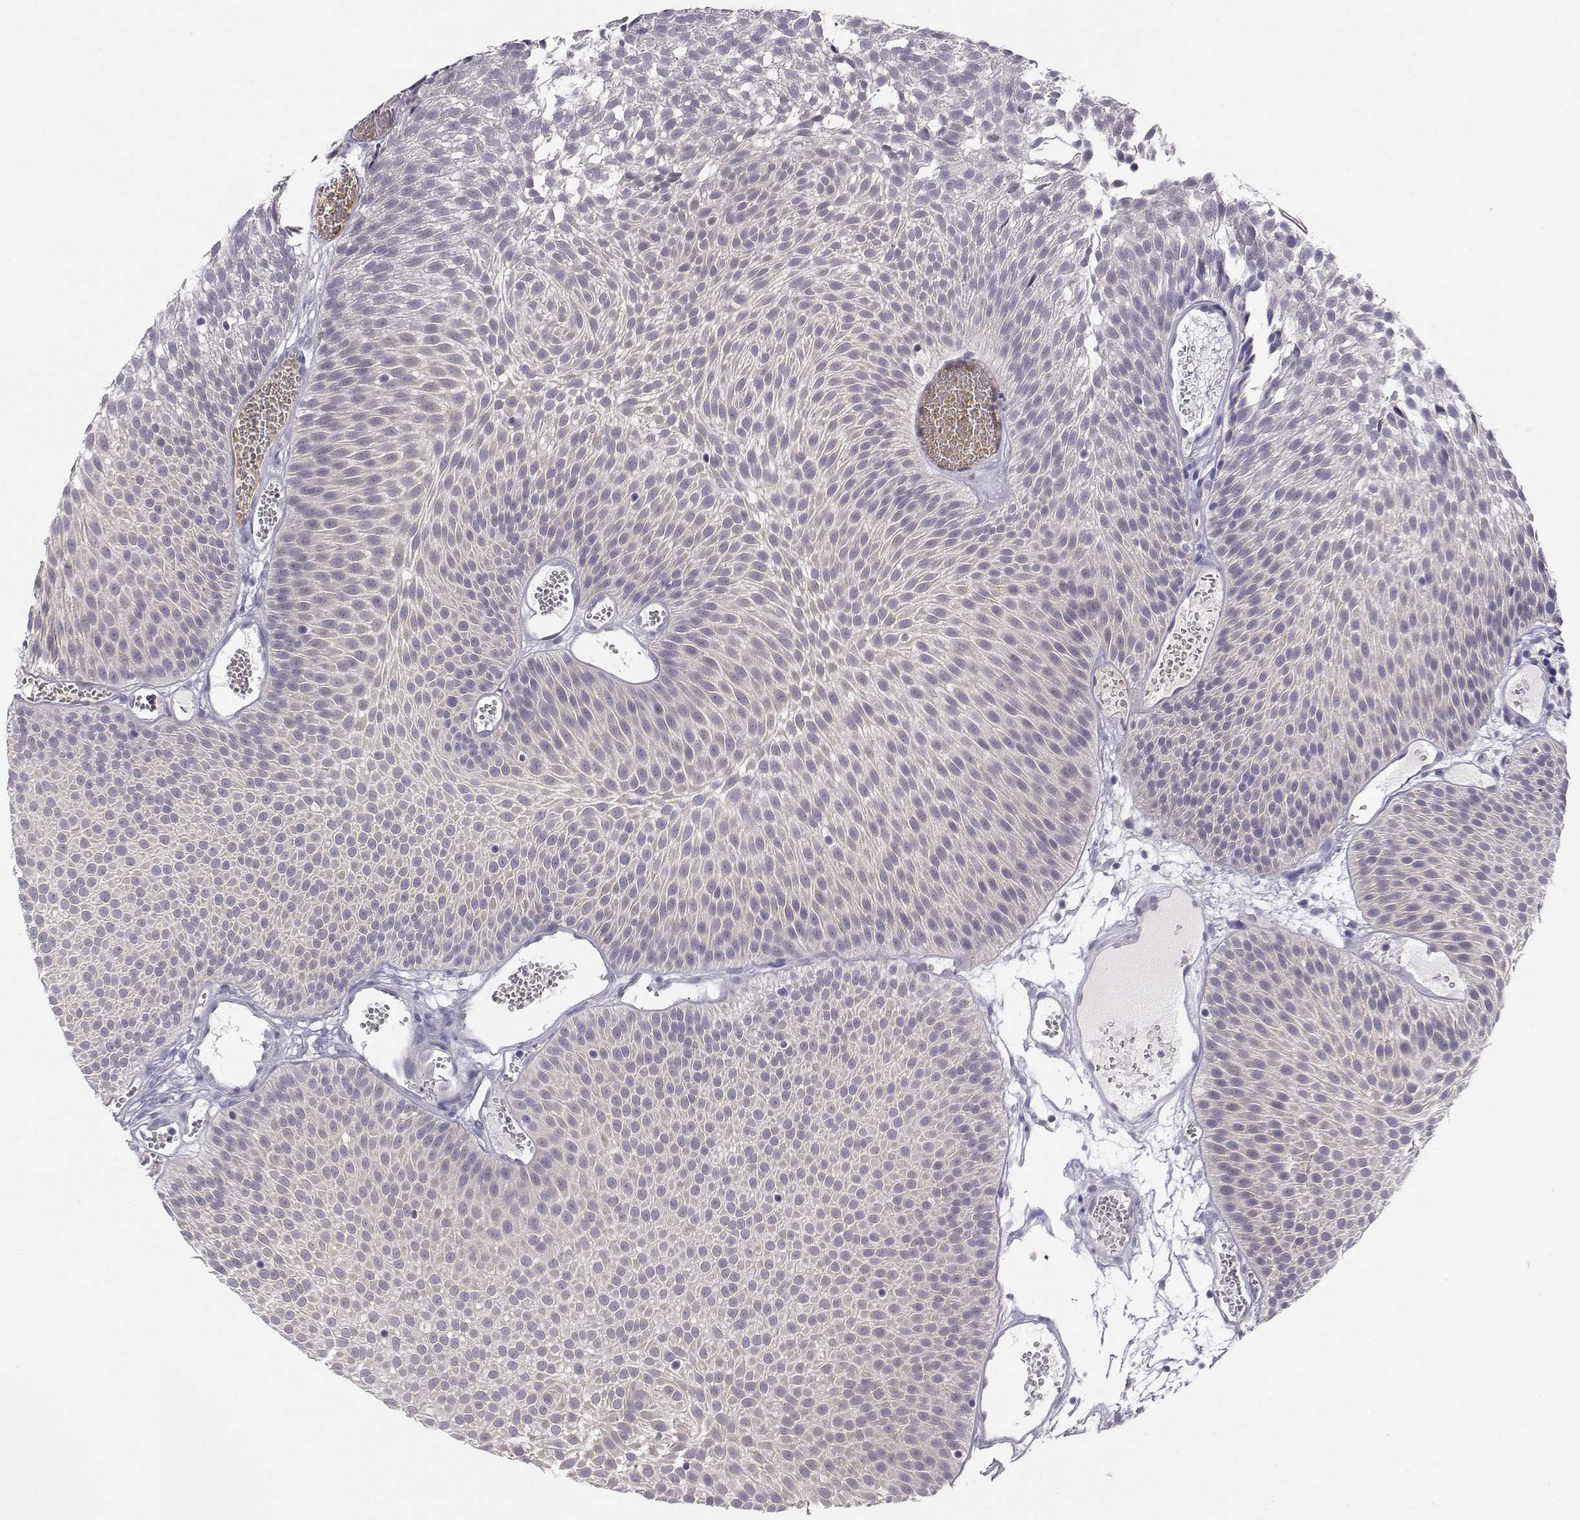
{"staining": {"intensity": "weak", "quantity": ">75%", "location": "cytoplasmic/membranous"}, "tissue": "urothelial cancer", "cell_type": "Tumor cells", "image_type": "cancer", "snomed": [{"axis": "morphology", "description": "Urothelial carcinoma, Low grade"}, {"axis": "topography", "description": "Urinary bladder"}], "caption": "Immunohistochemistry (IHC) histopathology image of neoplastic tissue: urothelial cancer stained using immunohistochemistry displays low levels of weak protein expression localized specifically in the cytoplasmic/membranous of tumor cells, appearing as a cytoplasmic/membranous brown color.", "gene": "ACSL6", "patient": {"sex": "male", "age": 52}}